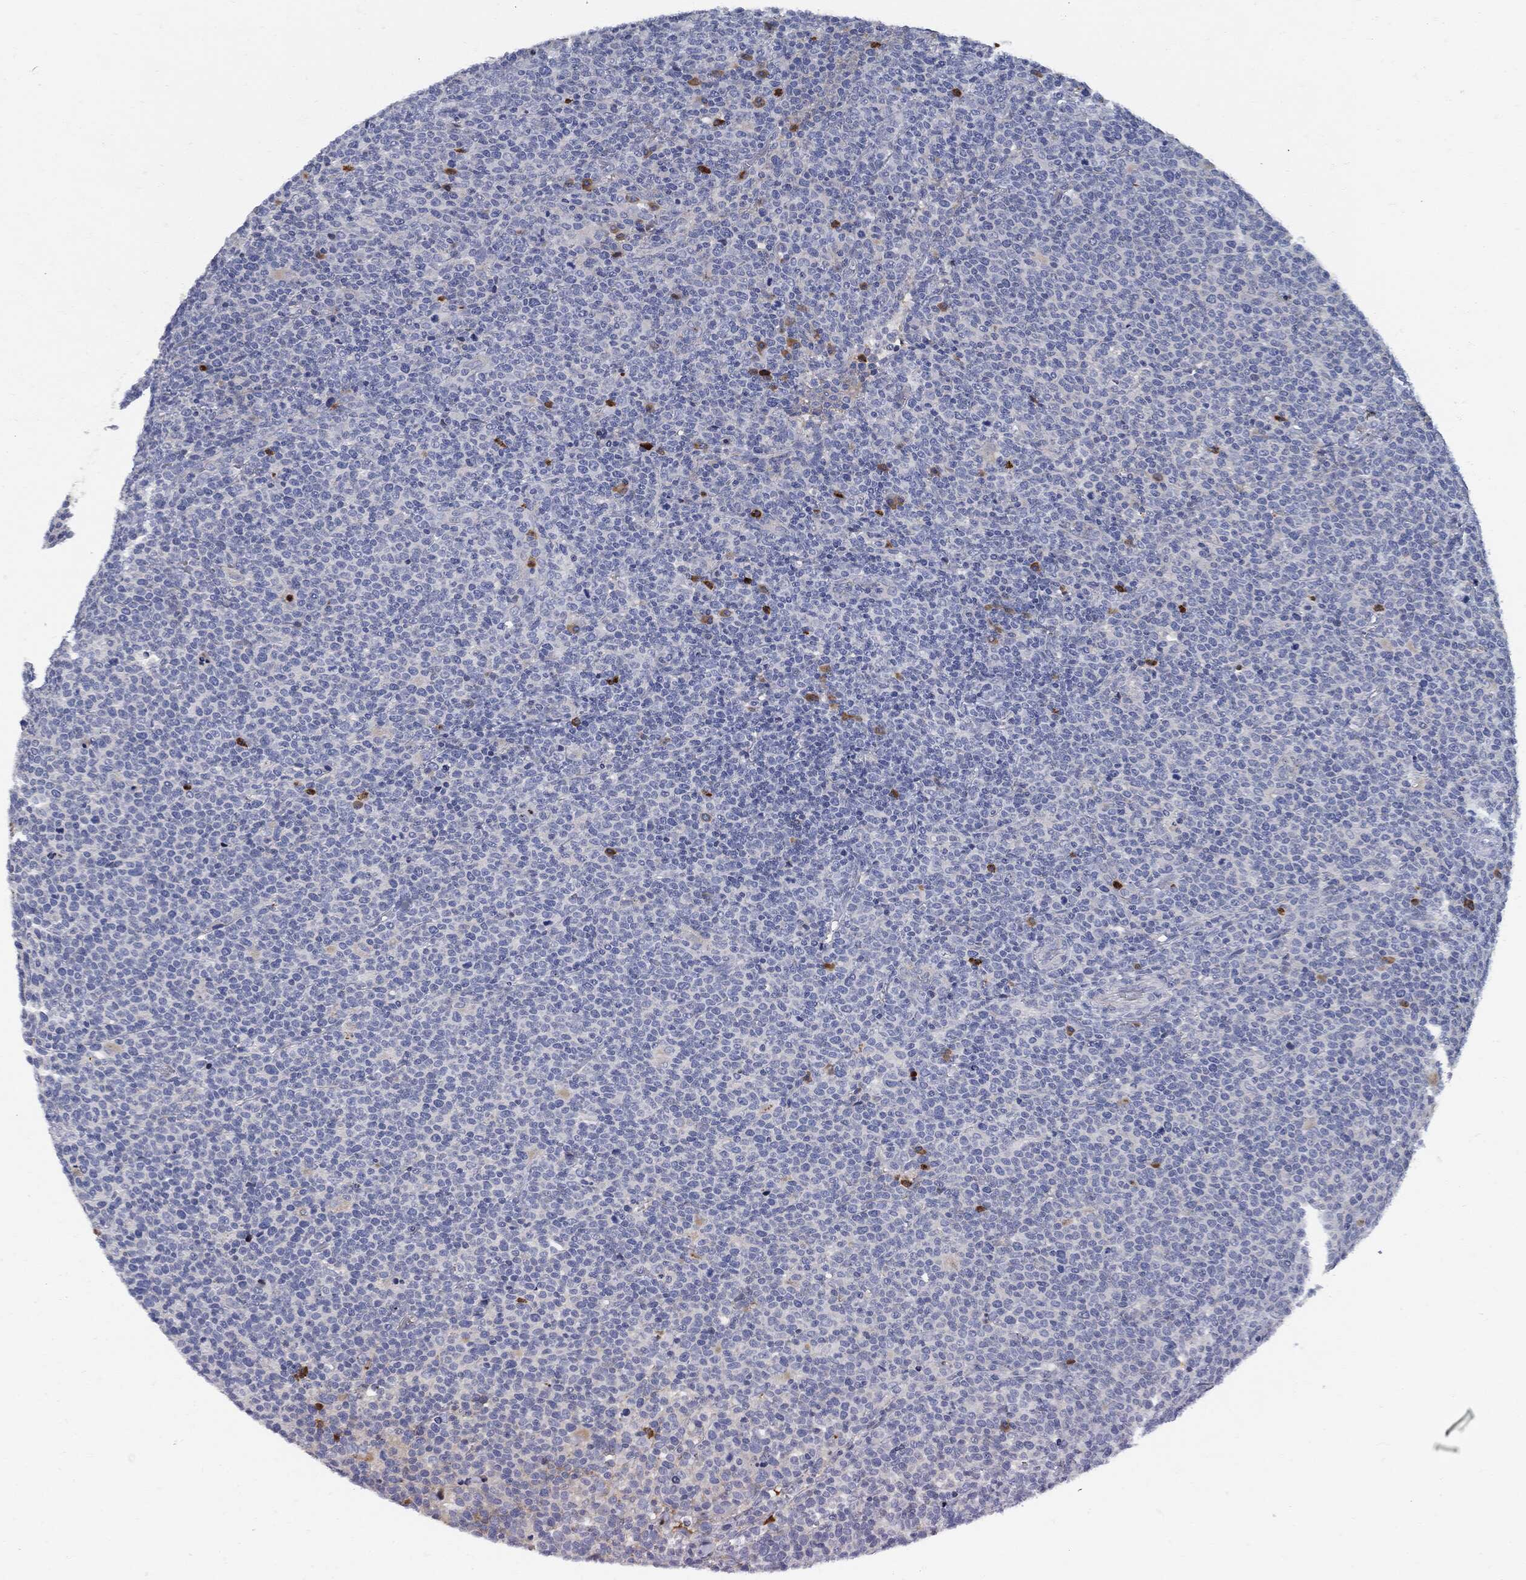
{"staining": {"intensity": "negative", "quantity": "none", "location": "none"}, "tissue": "lymphoma", "cell_type": "Tumor cells", "image_type": "cancer", "snomed": [{"axis": "morphology", "description": "Malignant lymphoma, non-Hodgkin's type, High grade"}, {"axis": "topography", "description": "Lymph node"}], "caption": "The histopathology image exhibits no staining of tumor cells in lymphoma.", "gene": "BTK", "patient": {"sex": "male", "age": 61}}